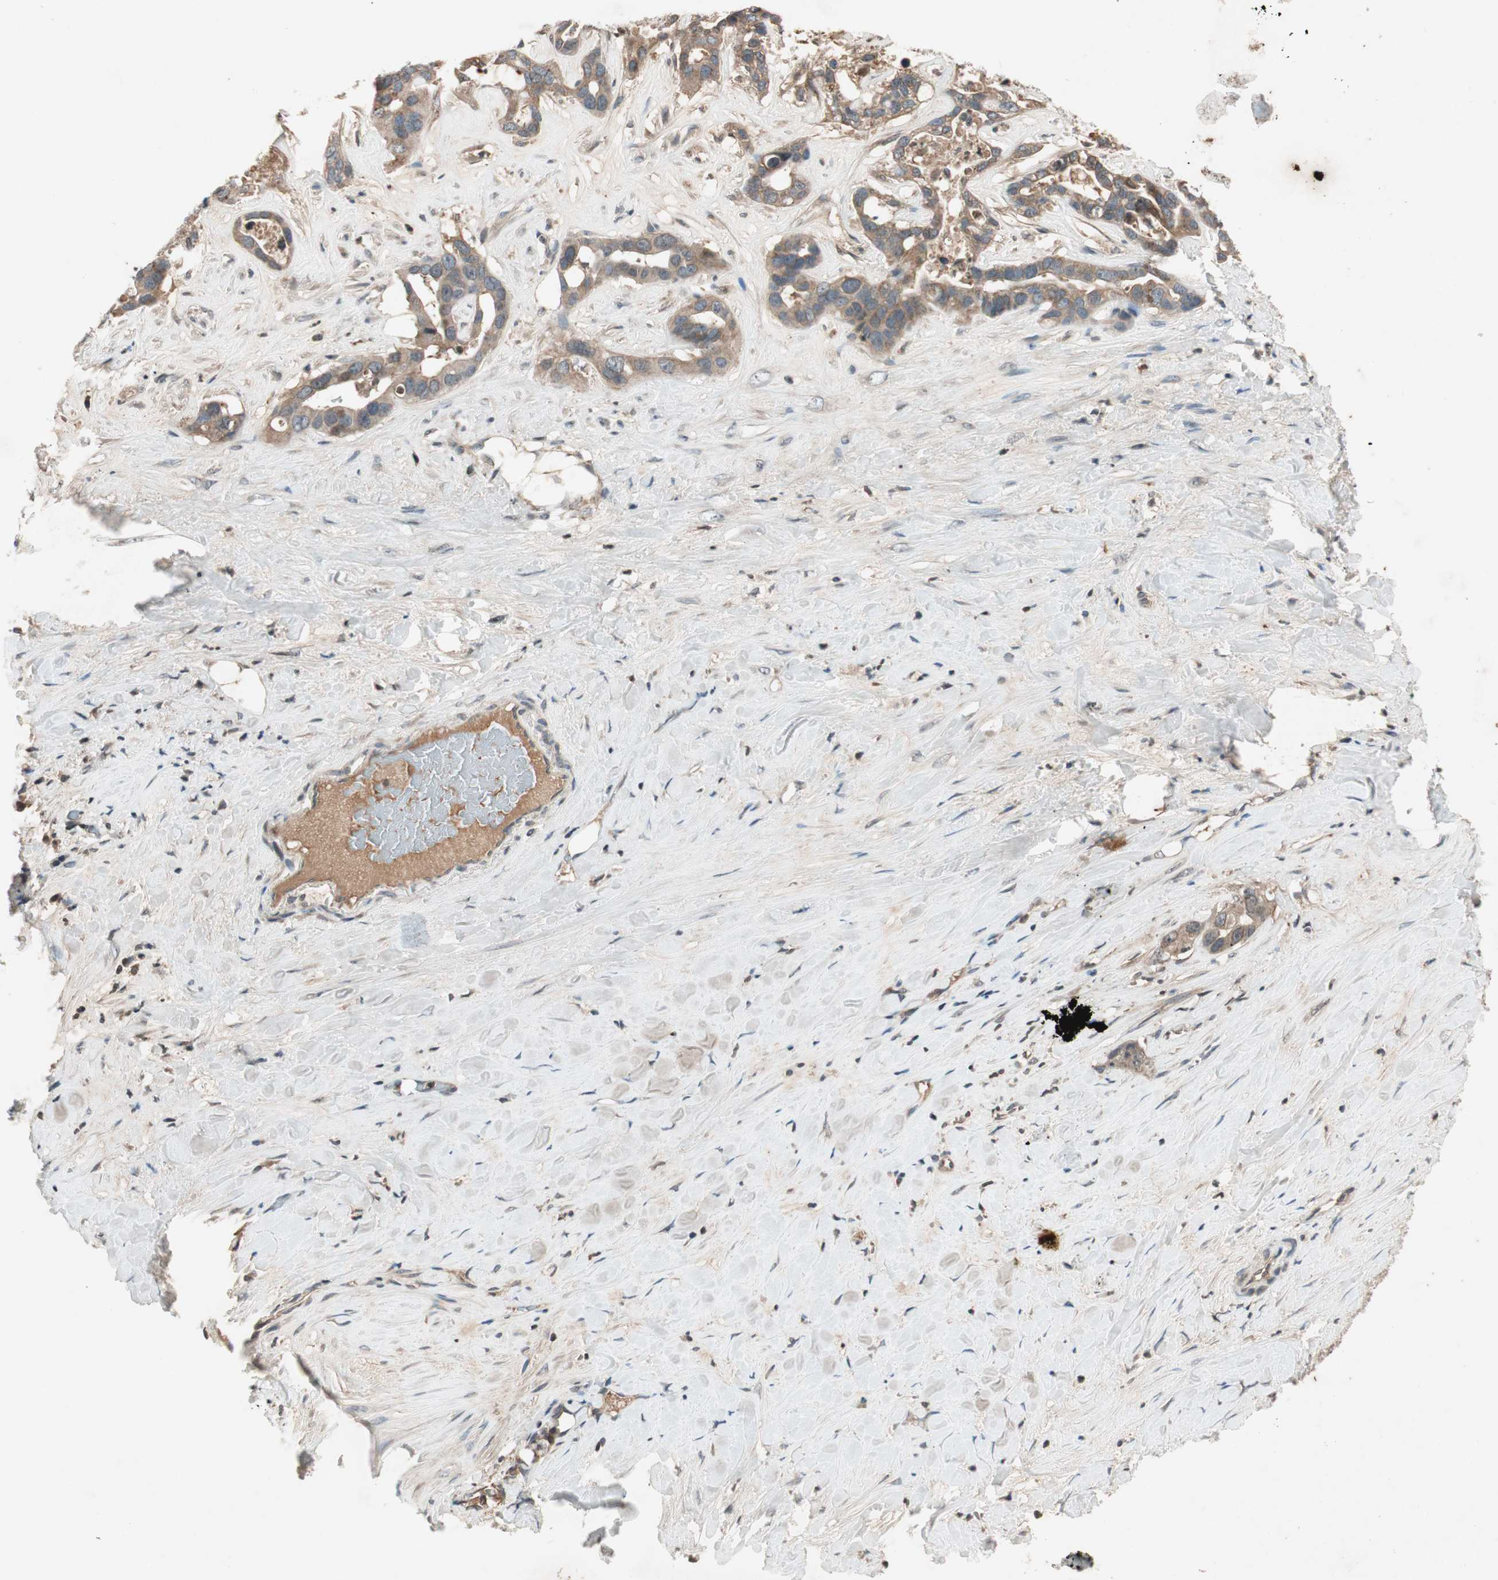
{"staining": {"intensity": "moderate", "quantity": ">75%", "location": "cytoplasmic/membranous"}, "tissue": "liver cancer", "cell_type": "Tumor cells", "image_type": "cancer", "snomed": [{"axis": "morphology", "description": "Cholangiocarcinoma"}, {"axis": "topography", "description": "Liver"}], "caption": "This is an image of IHC staining of cholangiocarcinoma (liver), which shows moderate positivity in the cytoplasmic/membranous of tumor cells.", "gene": "GCLM", "patient": {"sex": "female", "age": 65}}